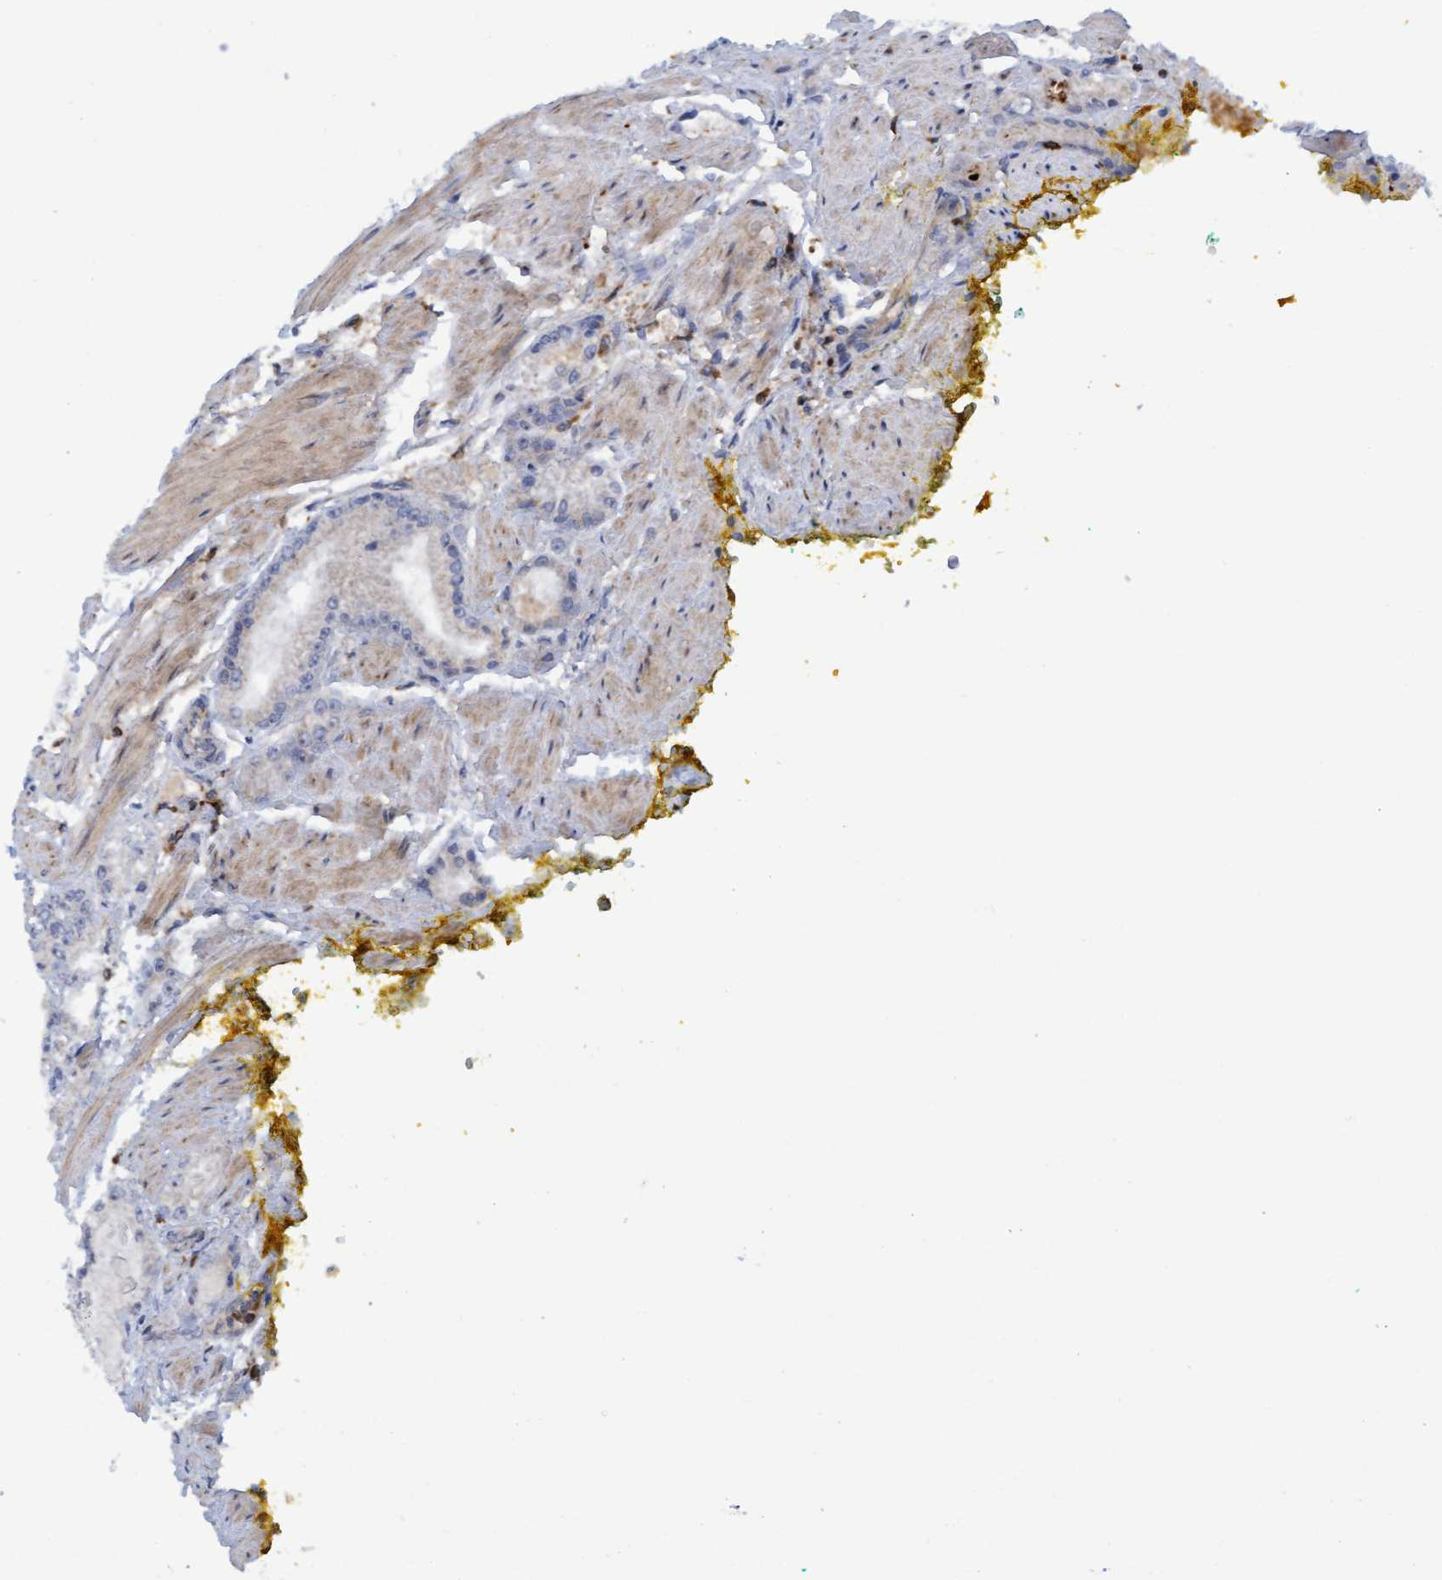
{"staining": {"intensity": "negative", "quantity": "none", "location": "none"}, "tissue": "prostate cancer", "cell_type": "Tumor cells", "image_type": "cancer", "snomed": [{"axis": "morphology", "description": "Adenocarcinoma, High grade"}, {"axis": "topography", "description": "Prostate"}], "caption": "The image exhibits no staining of tumor cells in high-grade adenocarcinoma (prostate). Nuclei are stained in blue.", "gene": "FNBP1", "patient": {"sex": "male", "age": 50}}